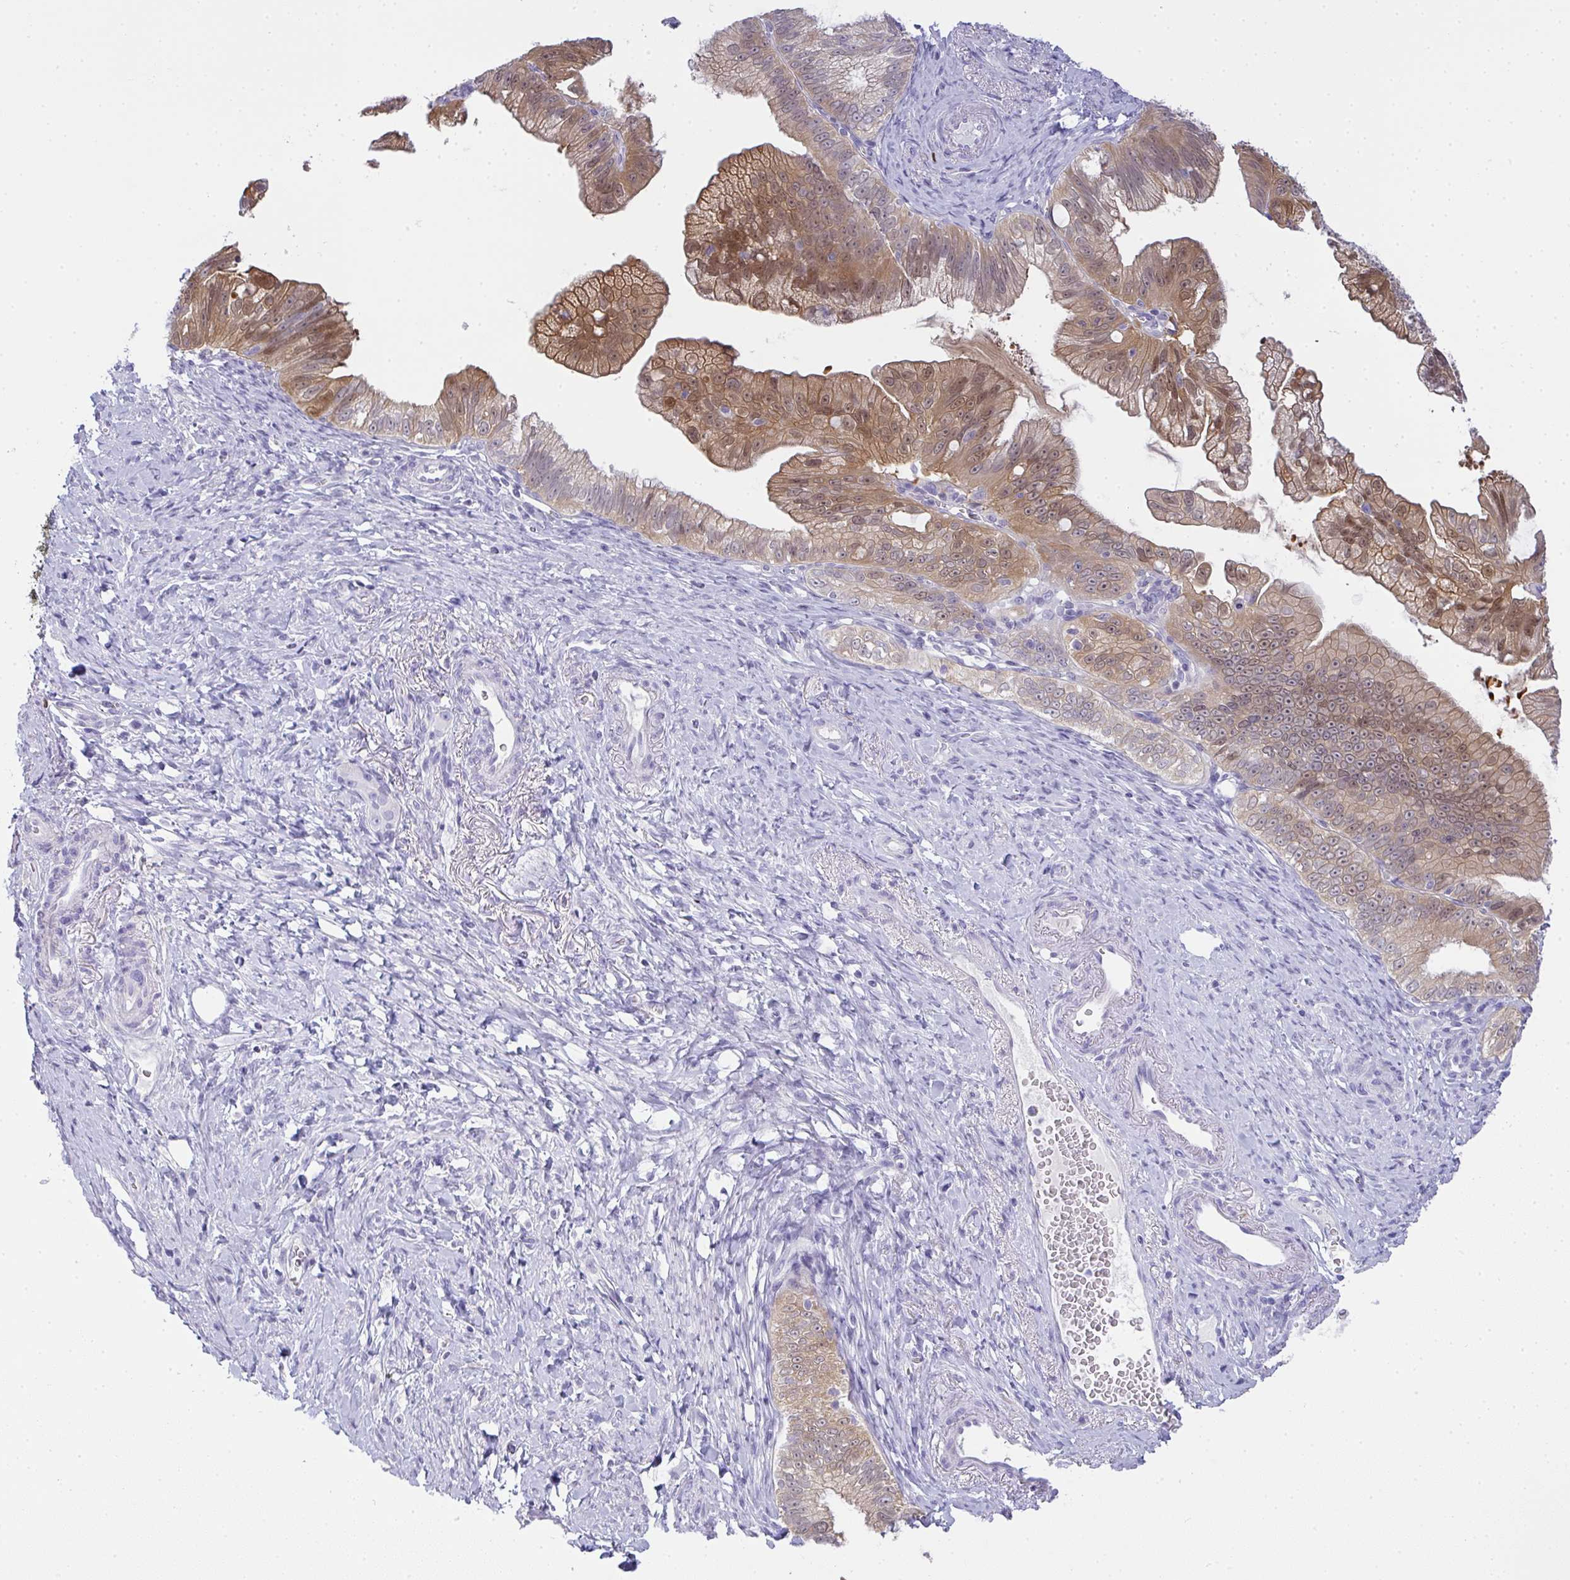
{"staining": {"intensity": "moderate", "quantity": ">75%", "location": "cytoplasmic/membranous,nuclear"}, "tissue": "pancreatic cancer", "cell_type": "Tumor cells", "image_type": "cancer", "snomed": [{"axis": "morphology", "description": "Adenocarcinoma, NOS"}, {"axis": "topography", "description": "Pancreas"}], "caption": "This histopathology image demonstrates IHC staining of human adenocarcinoma (pancreatic), with medium moderate cytoplasmic/membranous and nuclear expression in approximately >75% of tumor cells.", "gene": "GSDMB", "patient": {"sex": "male", "age": 70}}